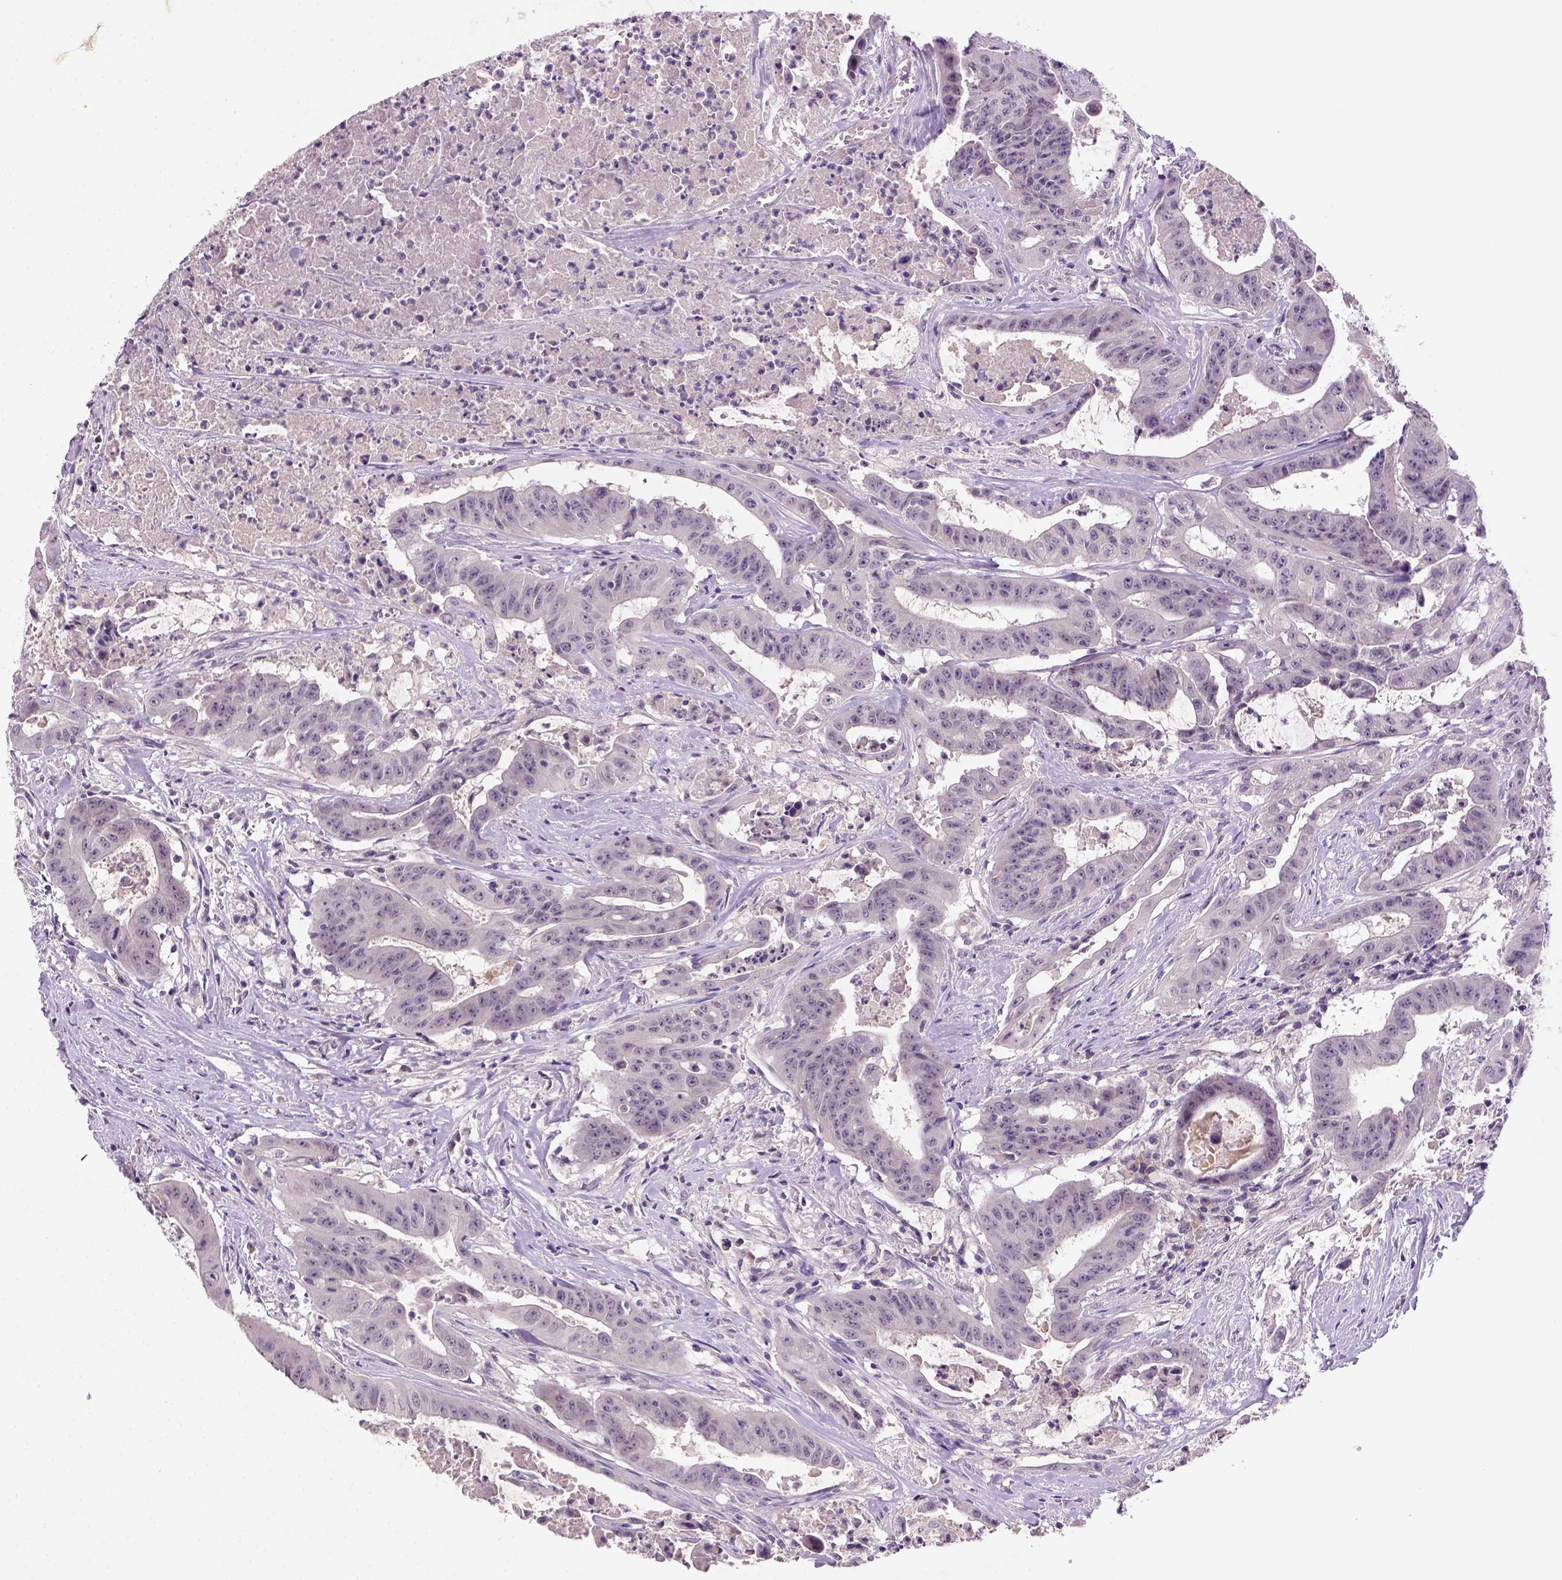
{"staining": {"intensity": "negative", "quantity": "none", "location": "none"}, "tissue": "colorectal cancer", "cell_type": "Tumor cells", "image_type": "cancer", "snomed": [{"axis": "morphology", "description": "Adenocarcinoma, NOS"}, {"axis": "topography", "description": "Colon"}], "caption": "Immunohistochemical staining of colorectal cancer (adenocarcinoma) exhibits no significant staining in tumor cells.", "gene": "NLGN2", "patient": {"sex": "male", "age": 33}}